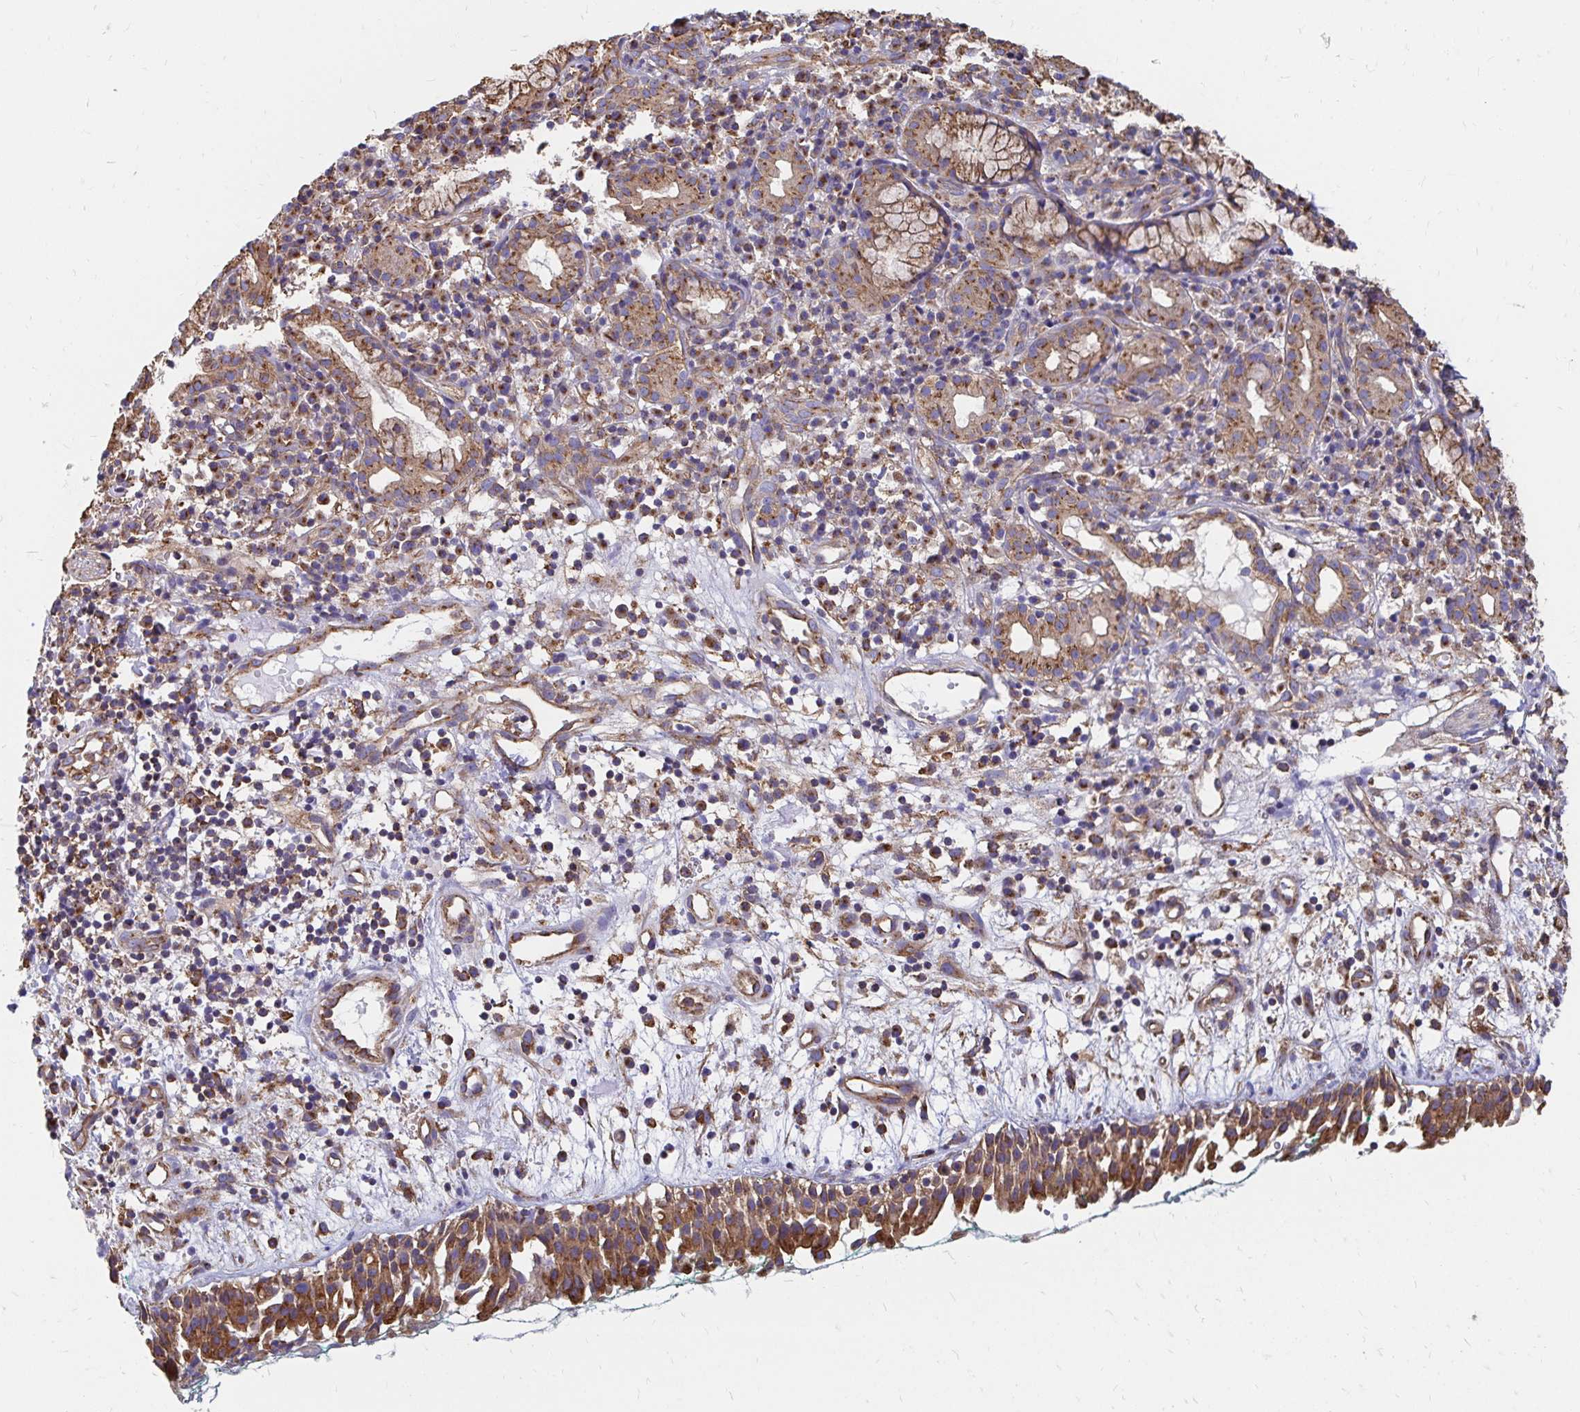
{"staining": {"intensity": "moderate", "quantity": ">75%", "location": "cytoplasmic/membranous"}, "tissue": "nasopharynx", "cell_type": "Respiratory epithelial cells", "image_type": "normal", "snomed": [{"axis": "morphology", "description": "Normal tissue, NOS"}, {"axis": "morphology", "description": "Basal cell carcinoma"}, {"axis": "topography", "description": "Cartilage tissue"}, {"axis": "topography", "description": "Nasopharynx"}, {"axis": "topography", "description": "Oral tissue"}], "caption": "An immunohistochemistry (IHC) photomicrograph of normal tissue is shown. Protein staining in brown labels moderate cytoplasmic/membranous positivity in nasopharynx within respiratory epithelial cells.", "gene": "CLTC", "patient": {"sex": "female", "age": 77}}